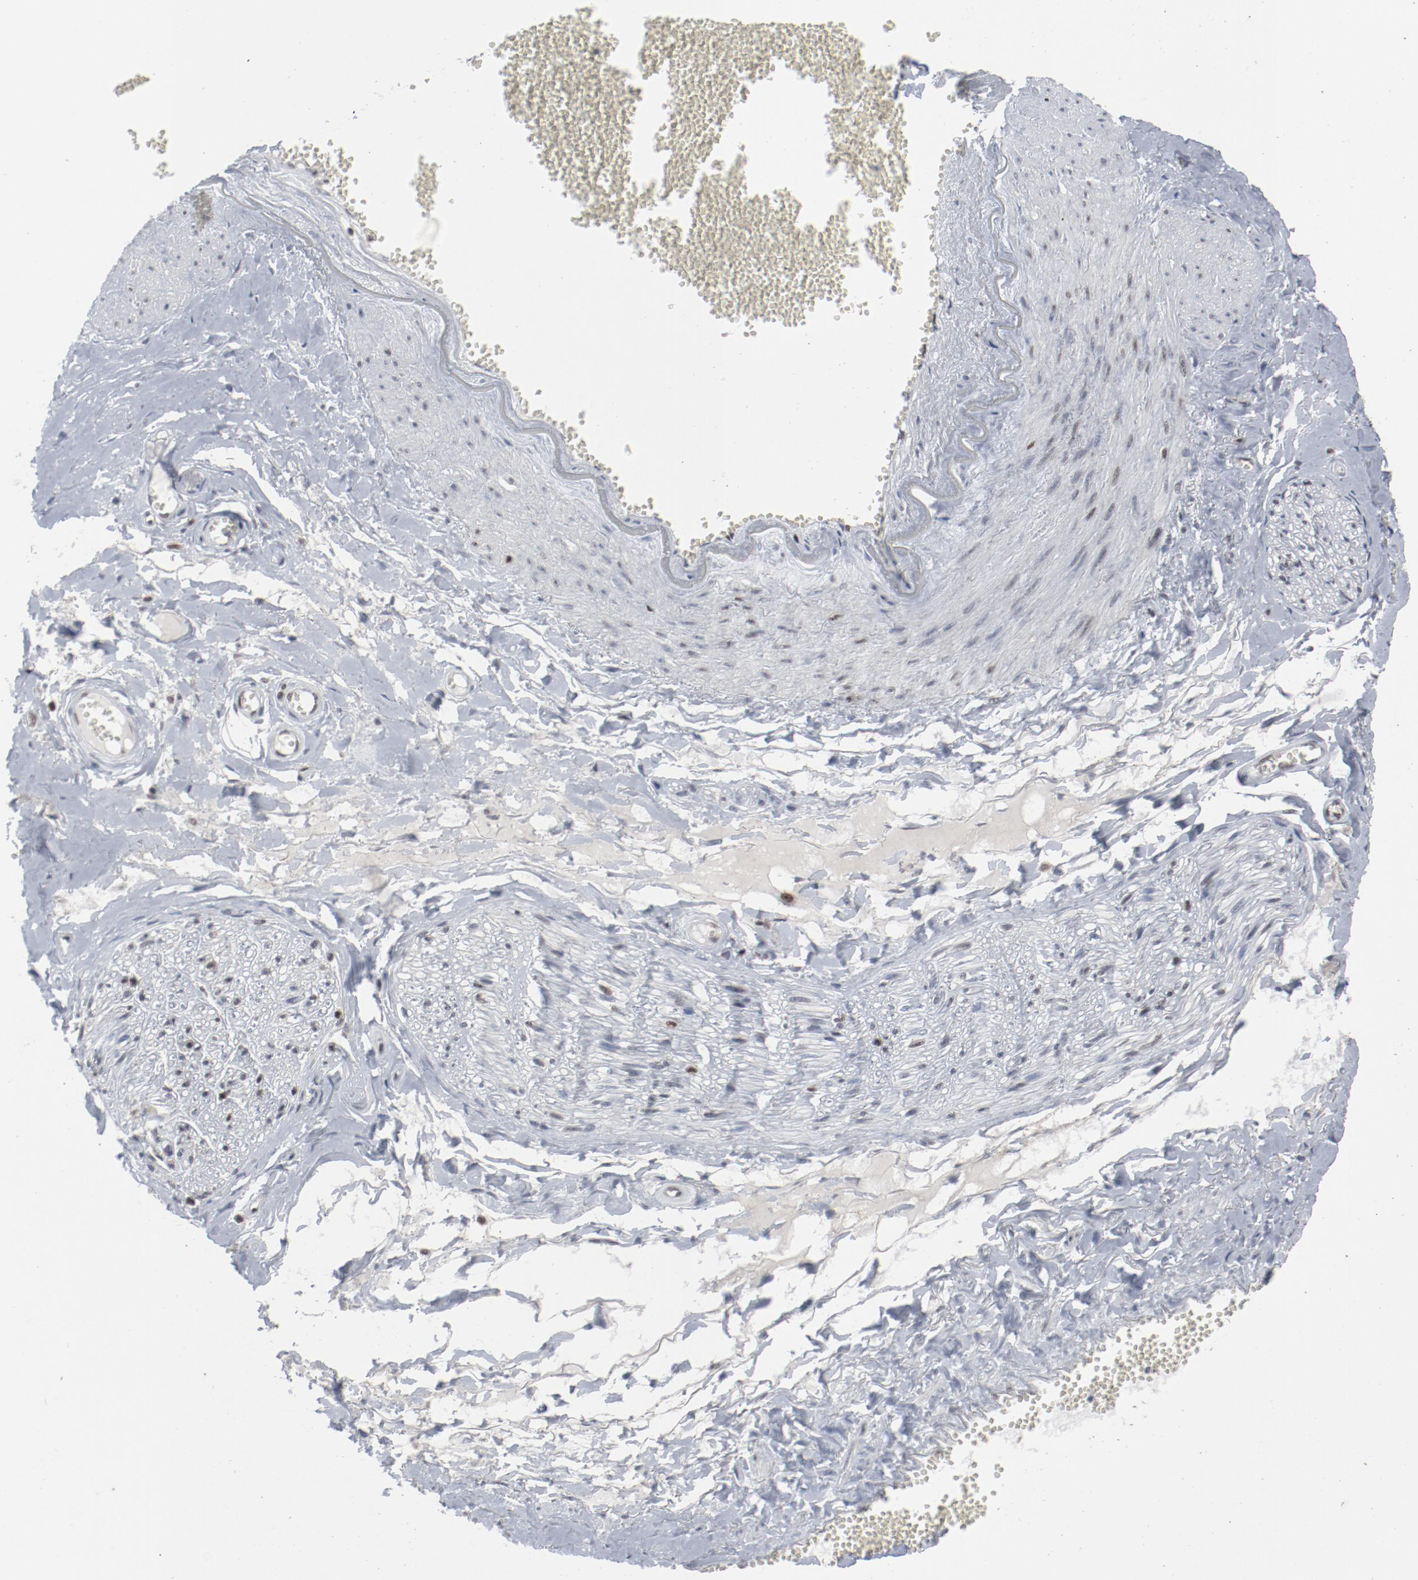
{"staining": {"intensity": "moderate", "quantity": ">75%", "location": "nuclear"}, "tissue": "adipose tissue", "cell_type": "Adipocytes", "image_type": "normal", "snomed": [{"axis": "morphology", "description": "Normal tissue, NOS"}, {"axis": "morphology", "description": "Inflammation, NOS"}, {"axis": "topography", "description": "Salivary gland"}, {"axis": "topography", "description": "Peripheral nerve tissue"}], "caption": "High-power microscopy captured an immunohistochemistry photomicrograph of unremarkable adipose tissue, revealing moderate nuclear positivity in about >75% of adipocytes. Ihc stains the protein in brown and the nuclei are stained blue.", "gene": "JMJD6", "patient": {"sex": "female", "age": 75}}